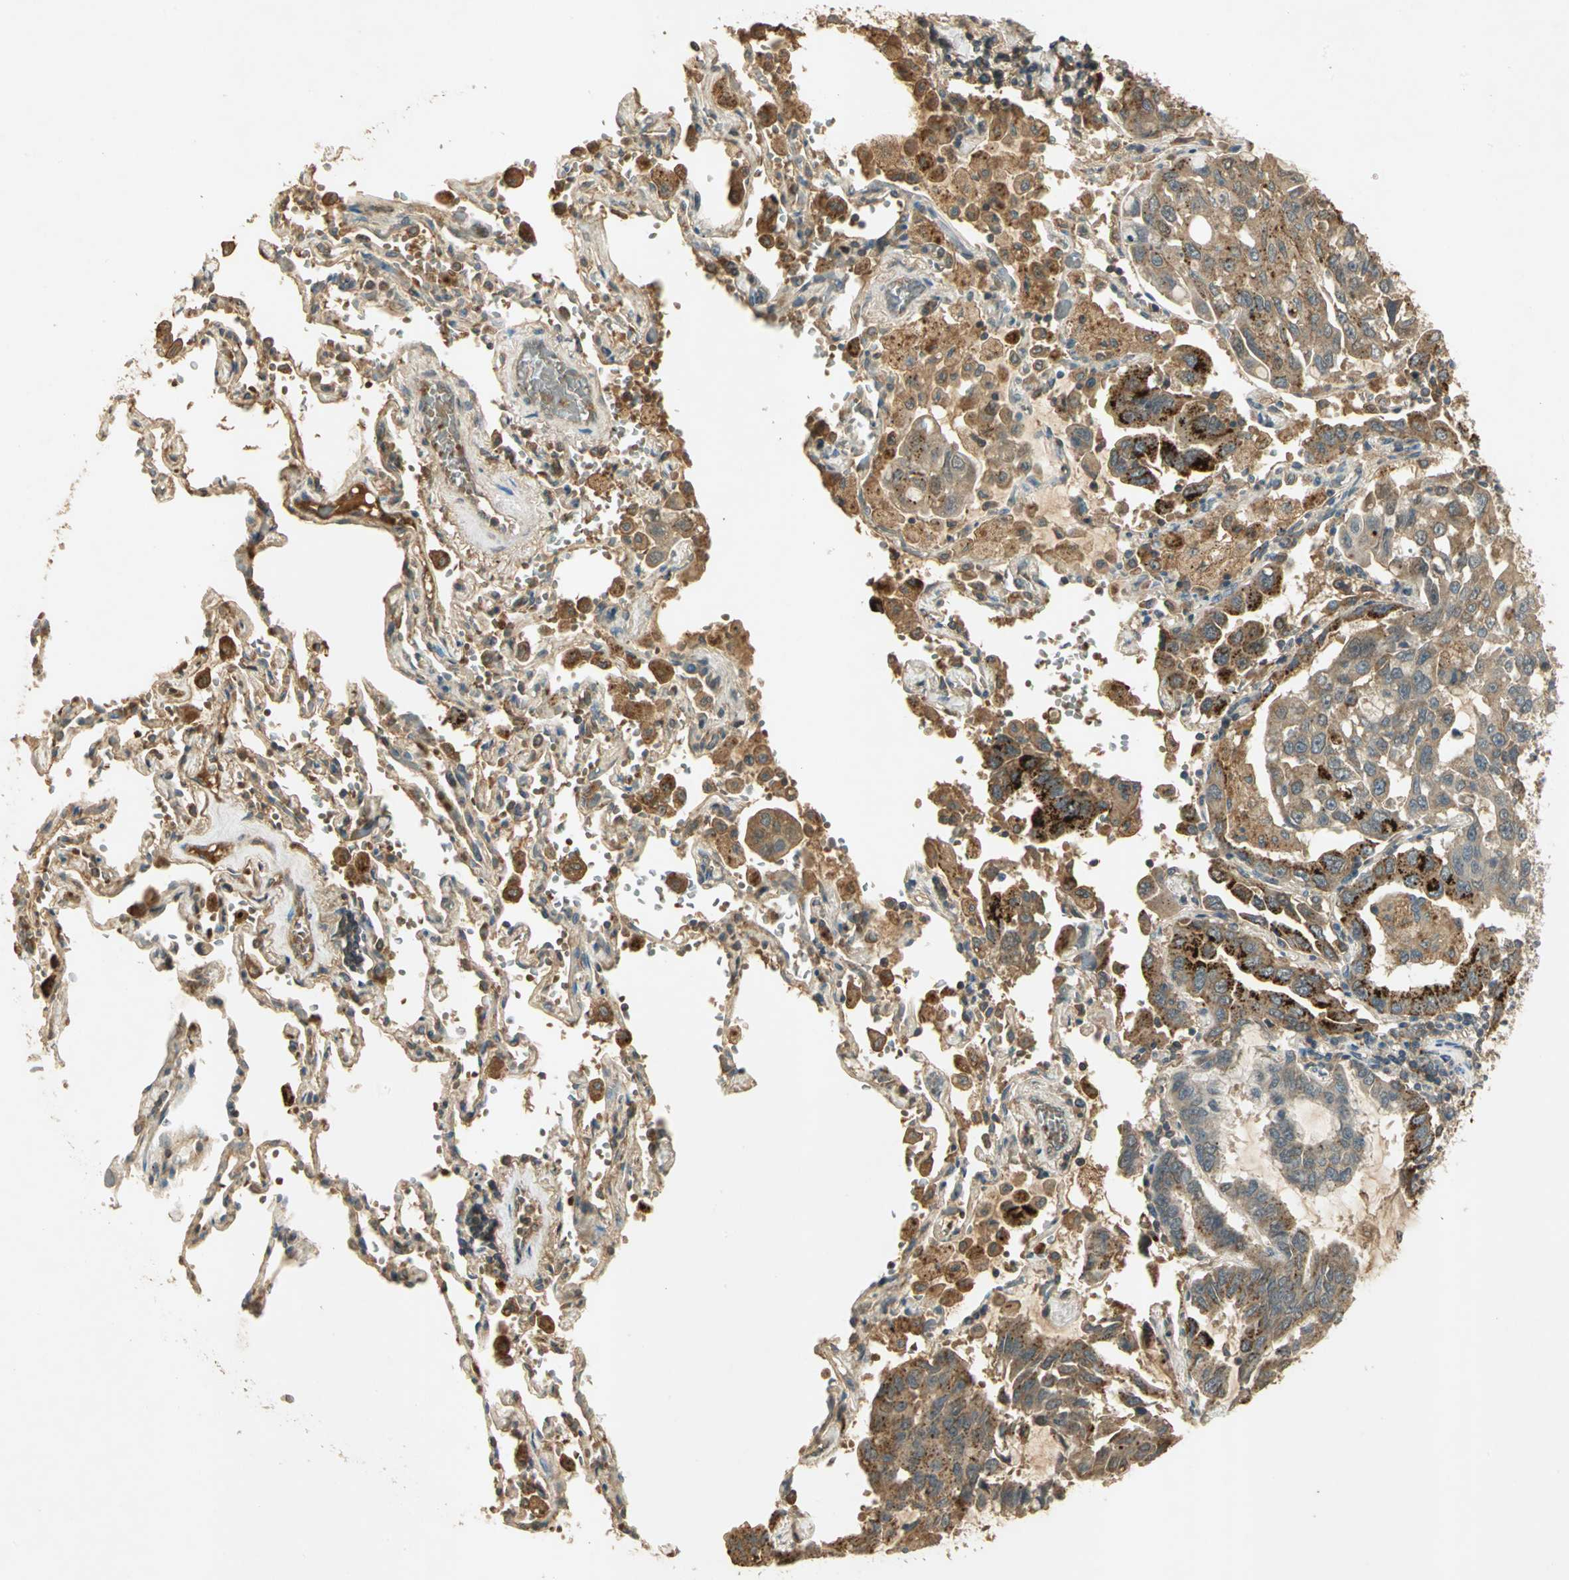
{"staining": {"intensity": "moderate", "quantity": ">75%", "location": "cytoplasmic/membranous"}, "tissue": "lung cancer", "cell_type": "Tumor cells", "image_type": "cancer", "snomed": [{"axis": "morphology", "description": "Adenocarcinoma, NOS"}, {"axis": "topography", "description": "Lung"}], "caption": "Immunohistochemistry (DAB (3,3'-diaminobenzidine)) staining of lung cancer demonstrates moderate cytoplasmic/membranous protein staining in approximately >75% of tumor cells.", "gene": "KEAP1", "patient": {"sex": "male", "age": 64}}